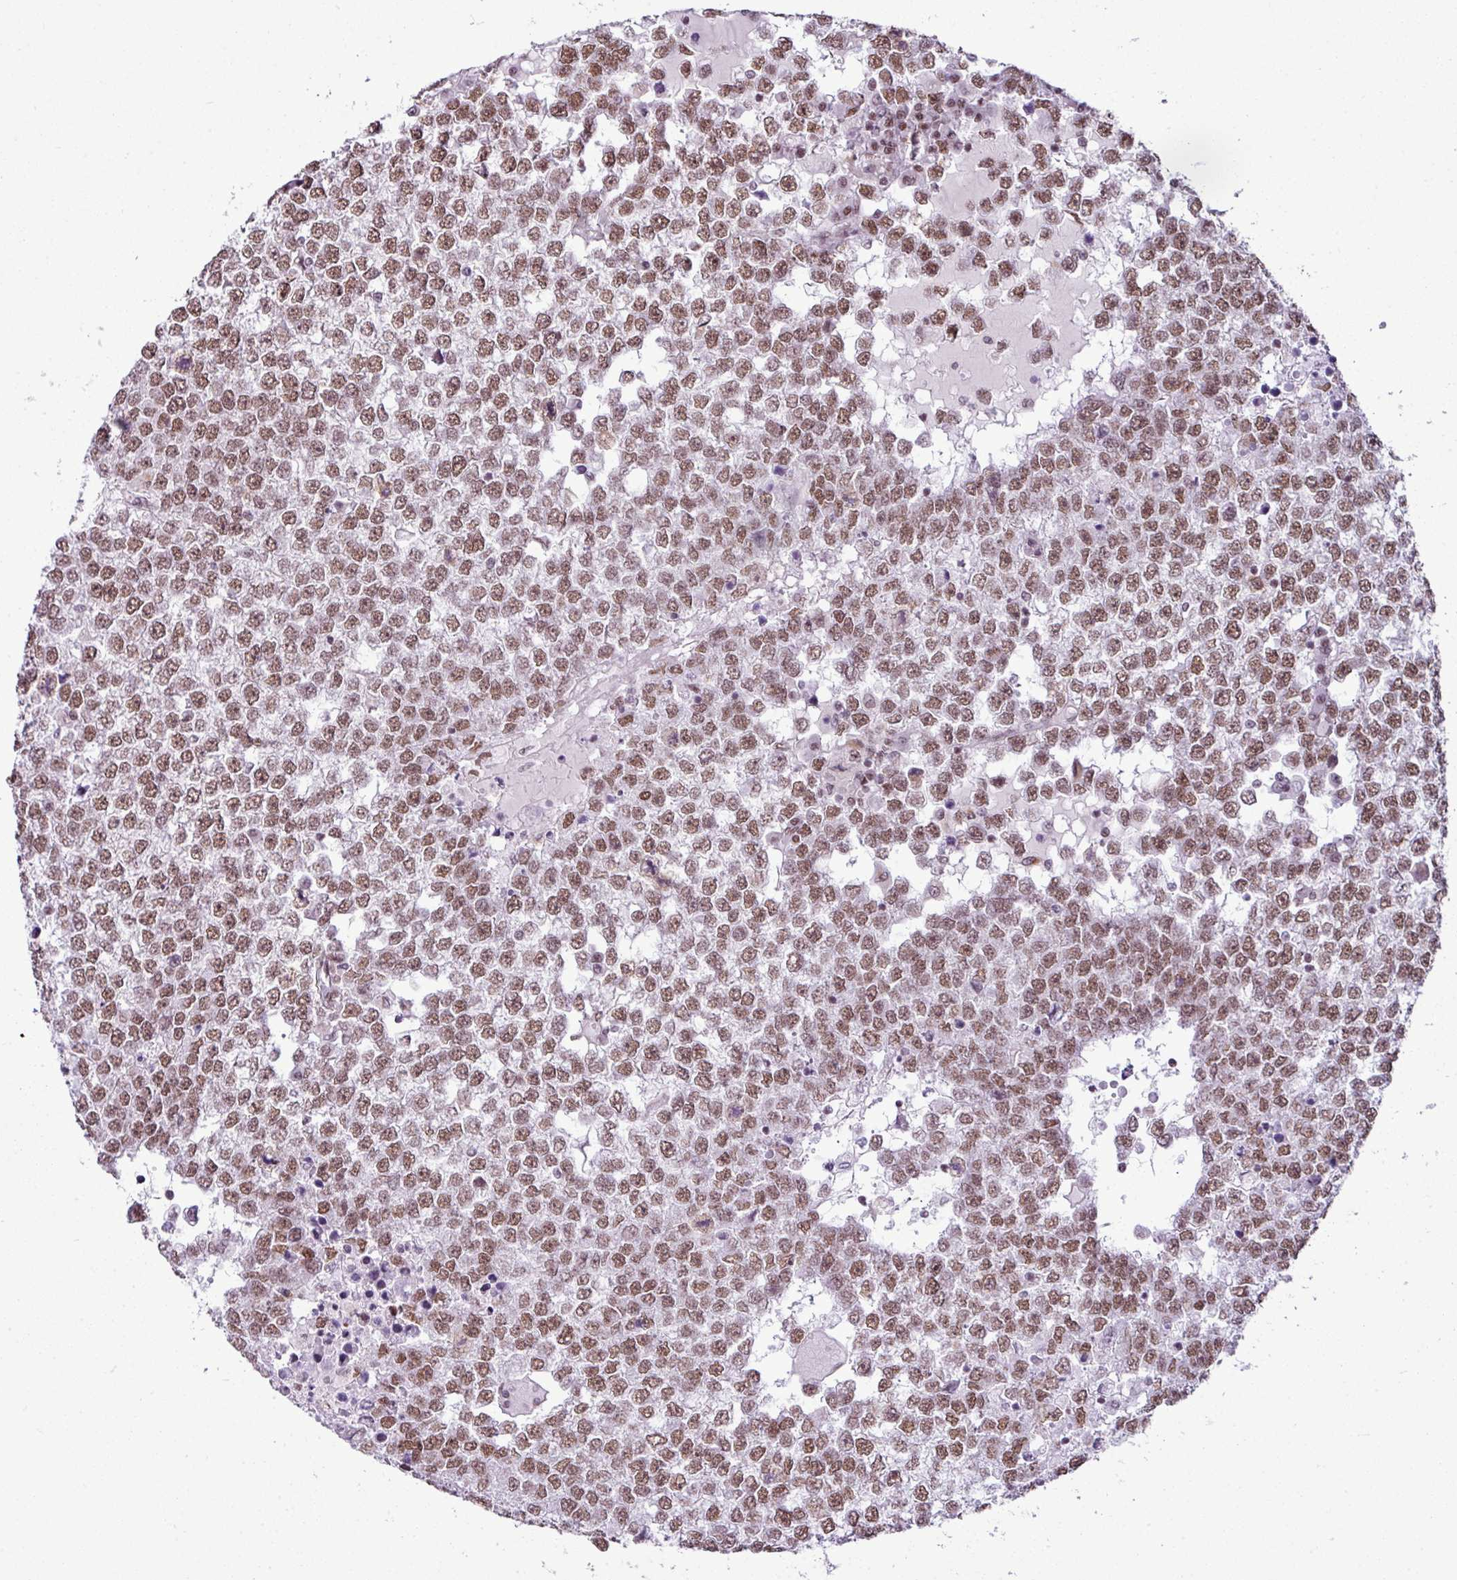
{"staining": {"intensity": "moderate", "quantity": ">75%", "location": "nuclear"}, "tissue": "testis cancer", "cell_type": "Tumor cells", "image_type": "cancer", "snomed": [{"axis": "morphology", "description": "Seminoma, NOS"}, {"axis": "topography", "description": "Testis"}], "caption": "The photomicrograph shows a brown stain indicating the presence of a protein in the nuclear of tumor cells in testis seminoma.", "gene": "ARL6IP4", "patient": {"sex": "male", "age": 65}}